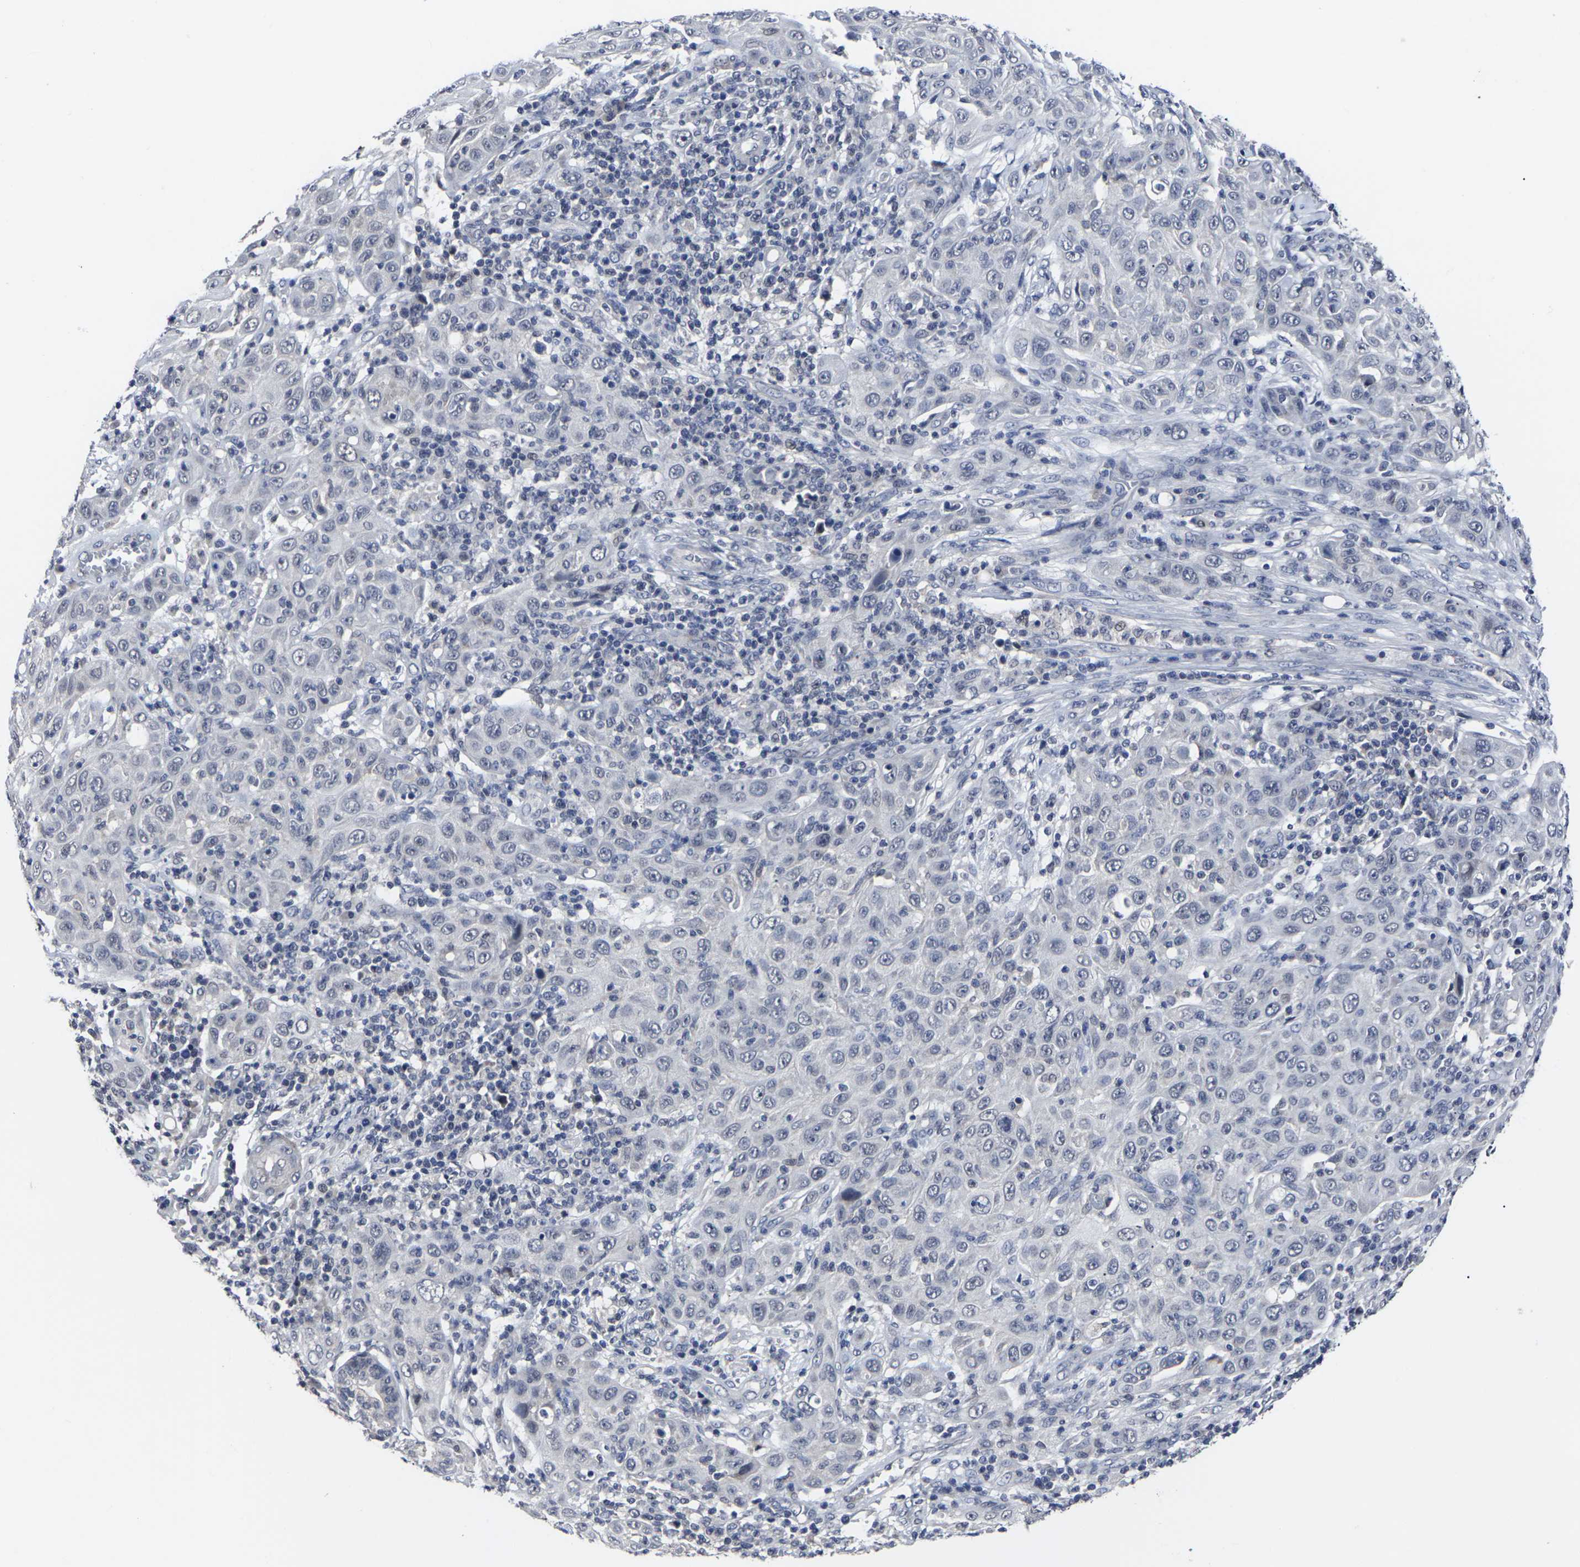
{"staining": {"intensity": "negative", "quantity": "none", "location": "none"}, "tissue": "skin cancer", "cell_type": "Tumor cells", "image_type": "cancer", "snomed": [{"axis": "morphology", "description": "Squamous cell carcinoma, NOS"}, {"axis": "topography", "description": "Skin"}], "caption": "The micrograph shows no staining of tumor cells in skin cancer.", "gene": "MSANTD4", "patient": {"sex": "female", "age": 88}}